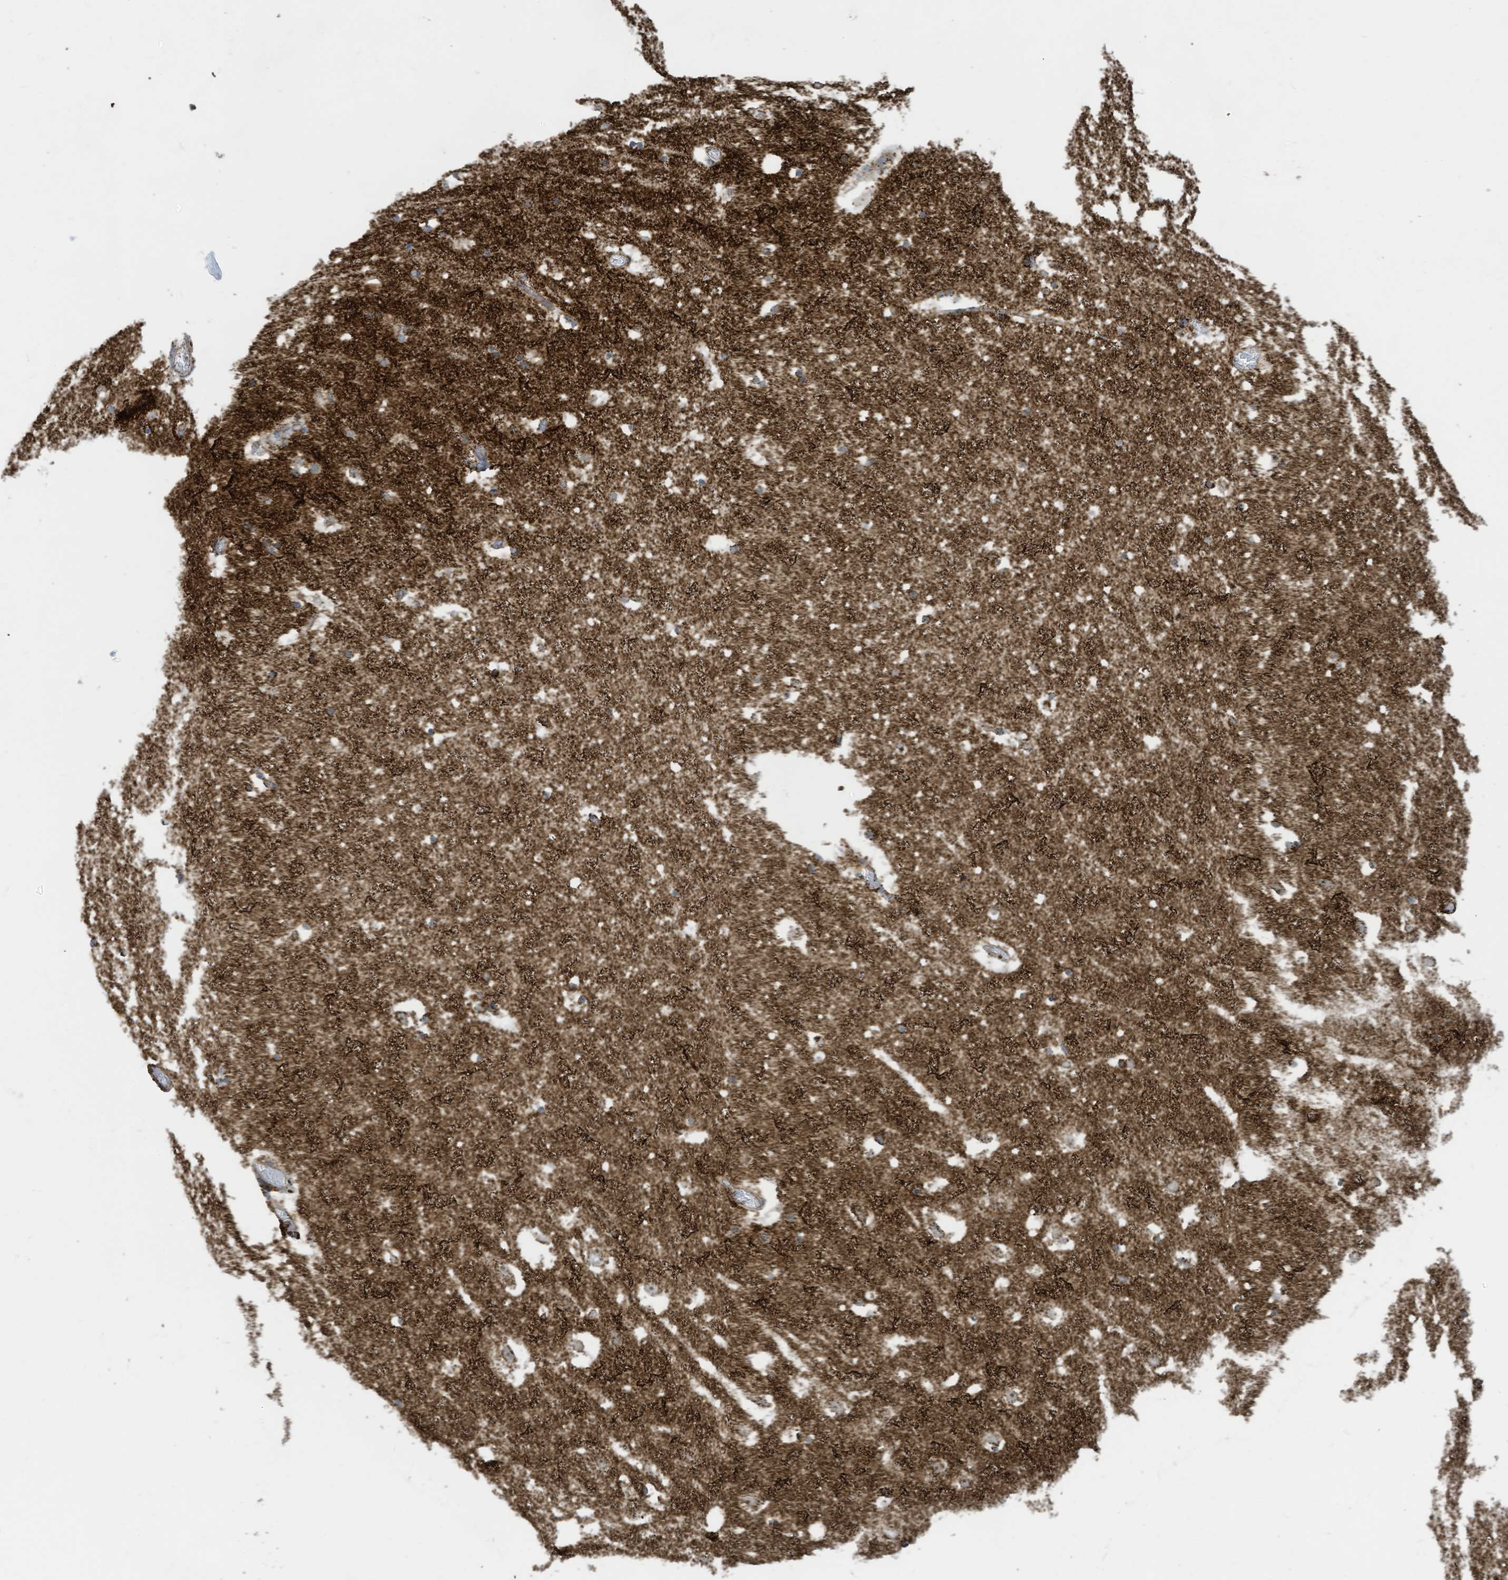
{"staining": {"intensity": "moderate", "quantity": "25%-75%", "location": "cytoplasmic/membranous"}, "tissue": "hippocampus", "cell_type": "Glial cells", "image_type": "normal", "snomed": [{"axis": "morphology", "description": "Normal tissue, NOS"}, {"axis": "topography", "description": "Hippocampus"}], "caption": "DAB immunohistochemical staining of normal hippocampus exhibits moderate cytoplasmic/membranous protein staining in about 25%-75% of glial cells. (DAB = brown stain, brightfield microscopy at high magnification).", "gene": "COX10", "patient": {"sex": "female", "age": 52}}